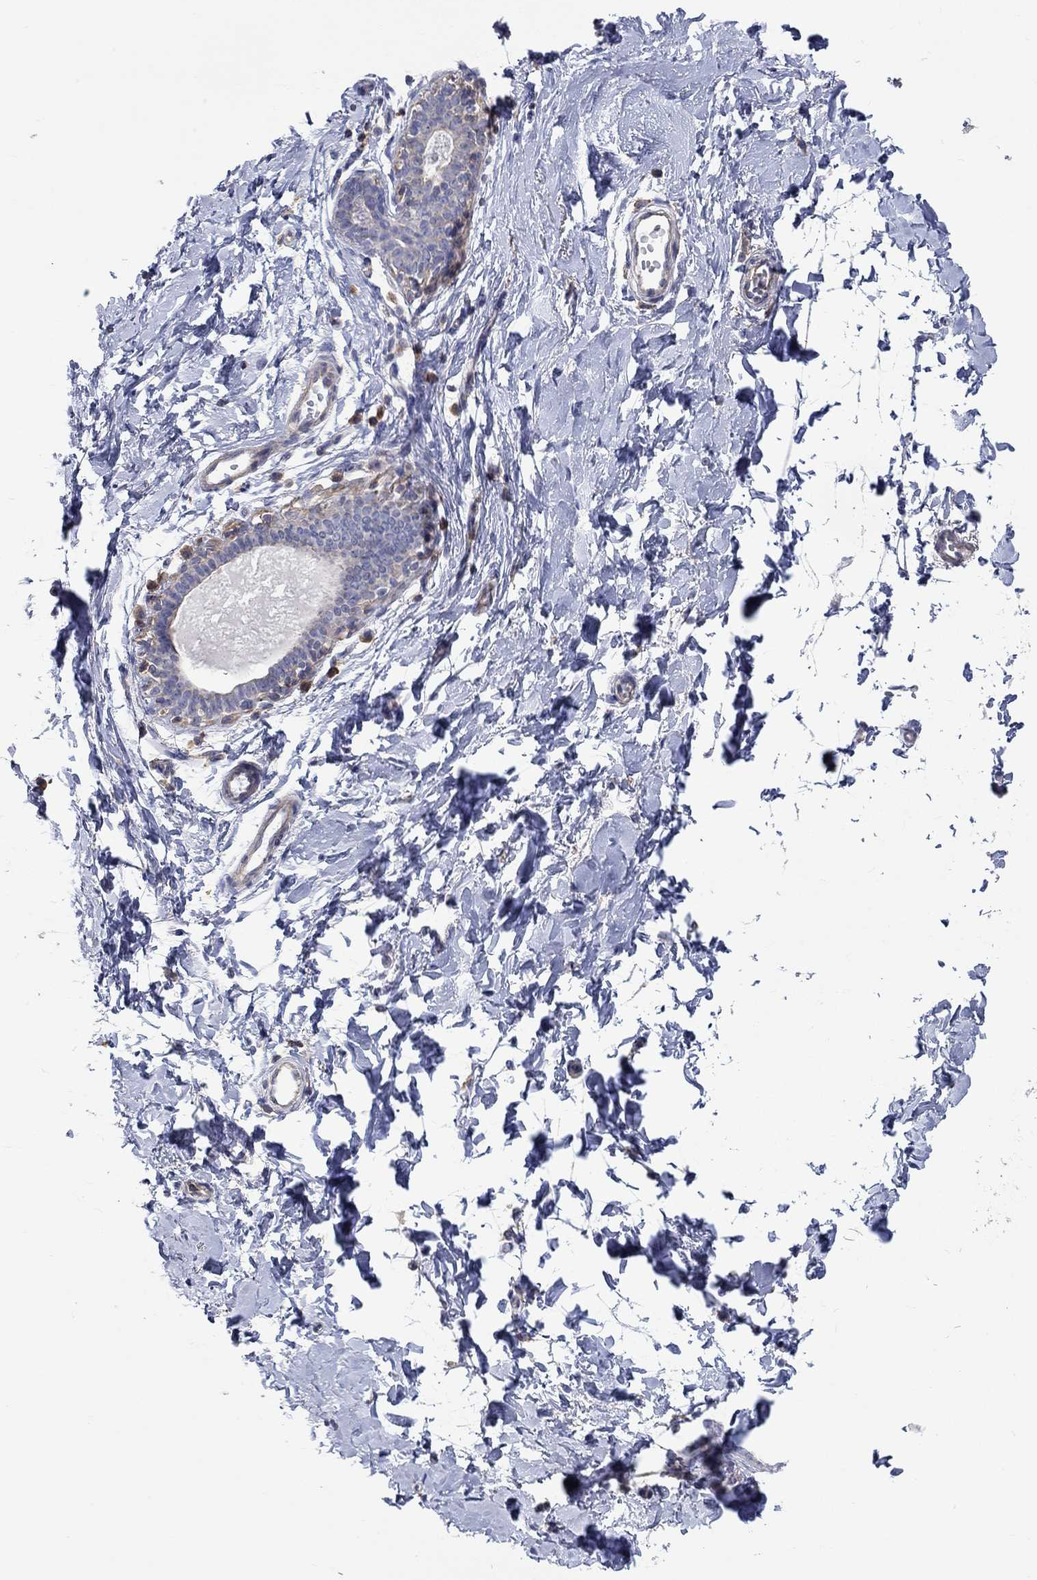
{"staining": {"intensity": "negative", "quantity": "none", "location": "none"}, "tissue": "breast", "cell_type": "Adipocytes", "image_type": "normal", "snomed": [{"axis": "morphology", "description": "Normal tissue, NOS"}, {"axis": "topography", "description": "Breast"}], "caption": "The histopathology image displays no significant expression in adipocytes of breast. (DAB immunohistochemistry (IHC) visualized using brightfield microscopy, high magnification).", "gene": "PCDHGA10", "patient": {"sex": "female", "age": 37}}